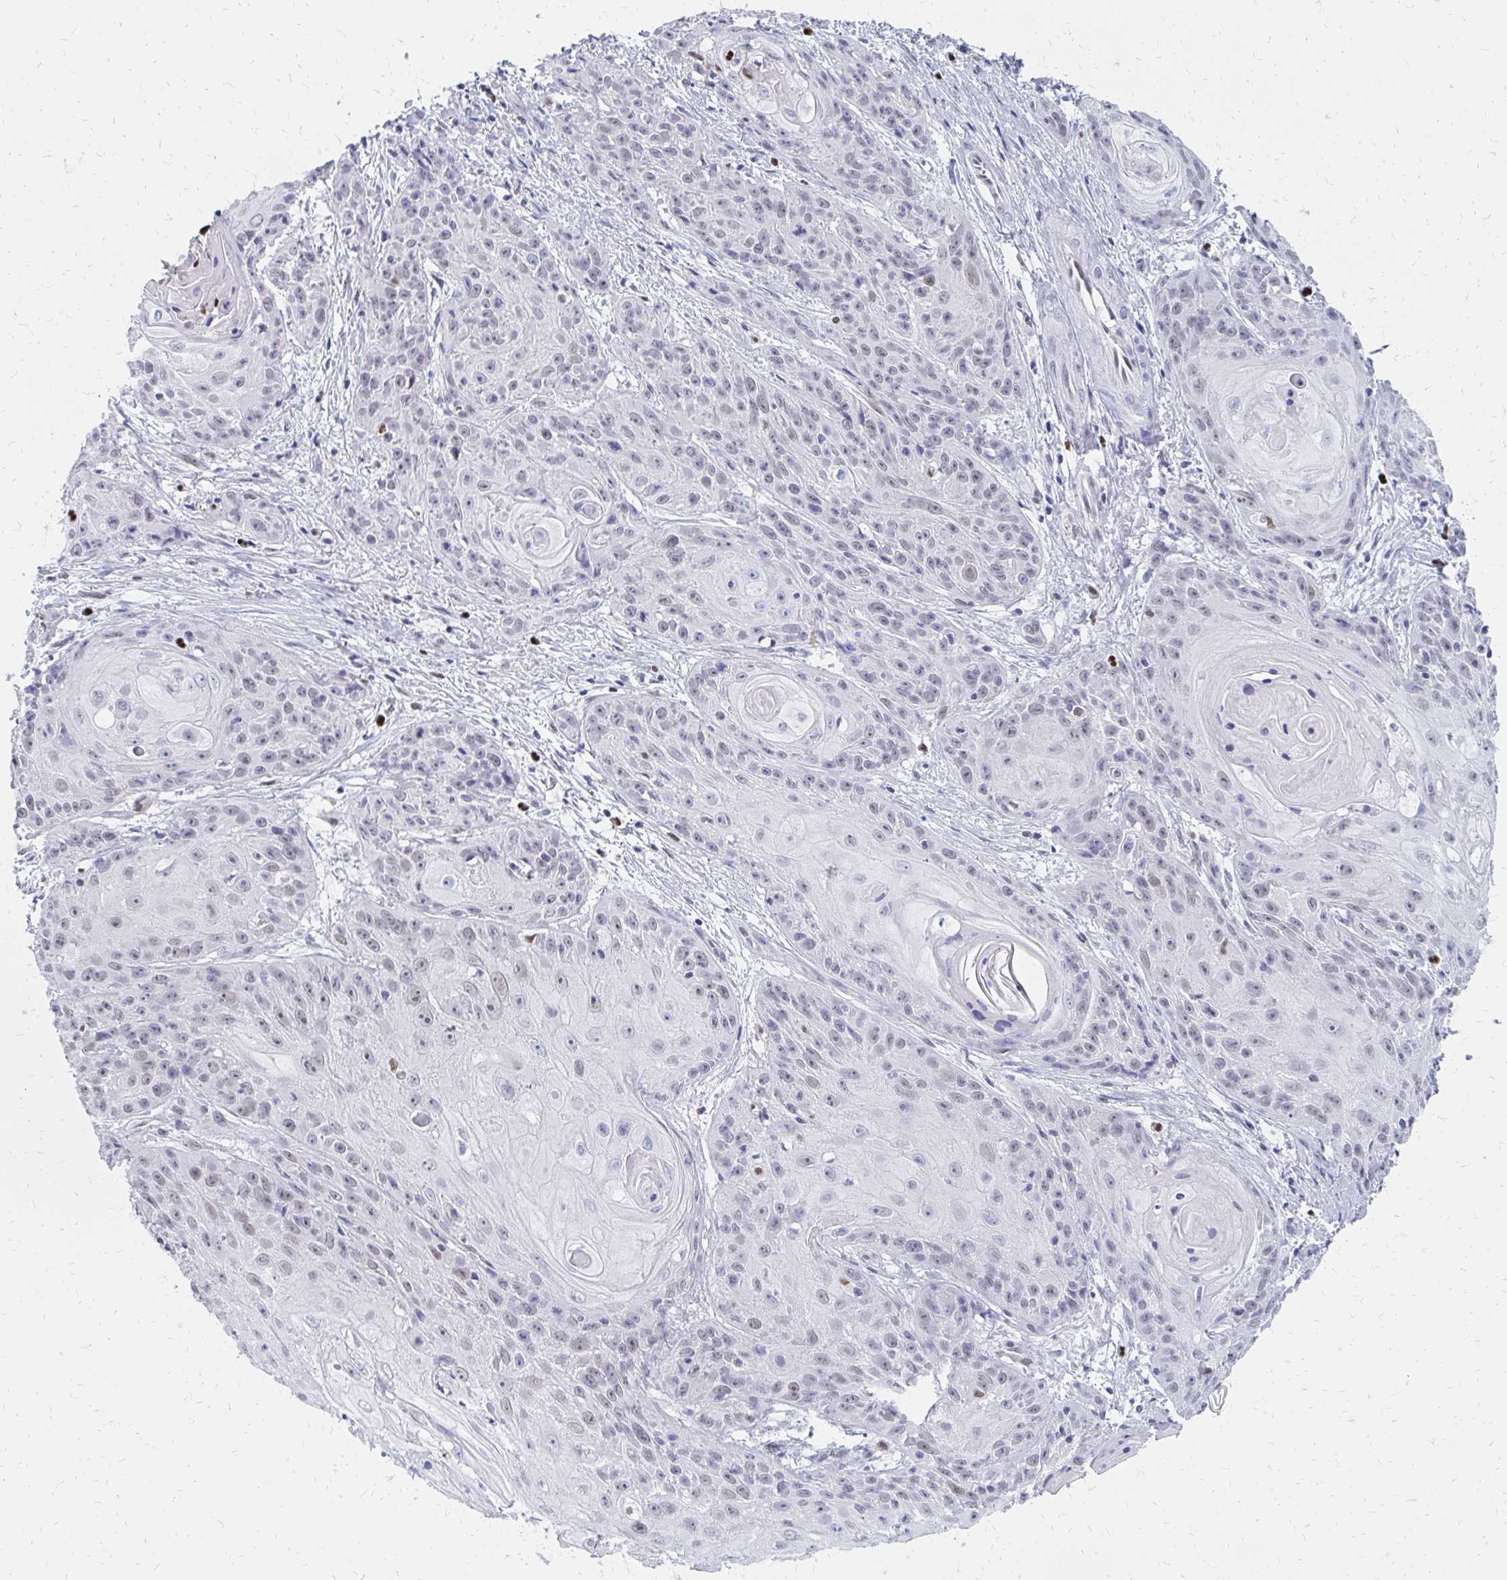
{"staining": {"intensity": "weak", "quantity": "<25%", "location": "nuclear"}, "tissue": "skin cancer", "cell_type": "Tumor cells", "image_type": "cancer", "snomed": [{"axis": "morphology", "description": "Squamous cell carcinoma, NOS"}, {"axis": "topography", "description": "Skin"}, {"axis": "topography", "description": "Vulva"}], "caption": "Tumor cells are negative for brown protein staining in skin cancer (squamous cell carcinoma).", "gene": "PLK3", "patient": {"sex": "female", "age": 76}}